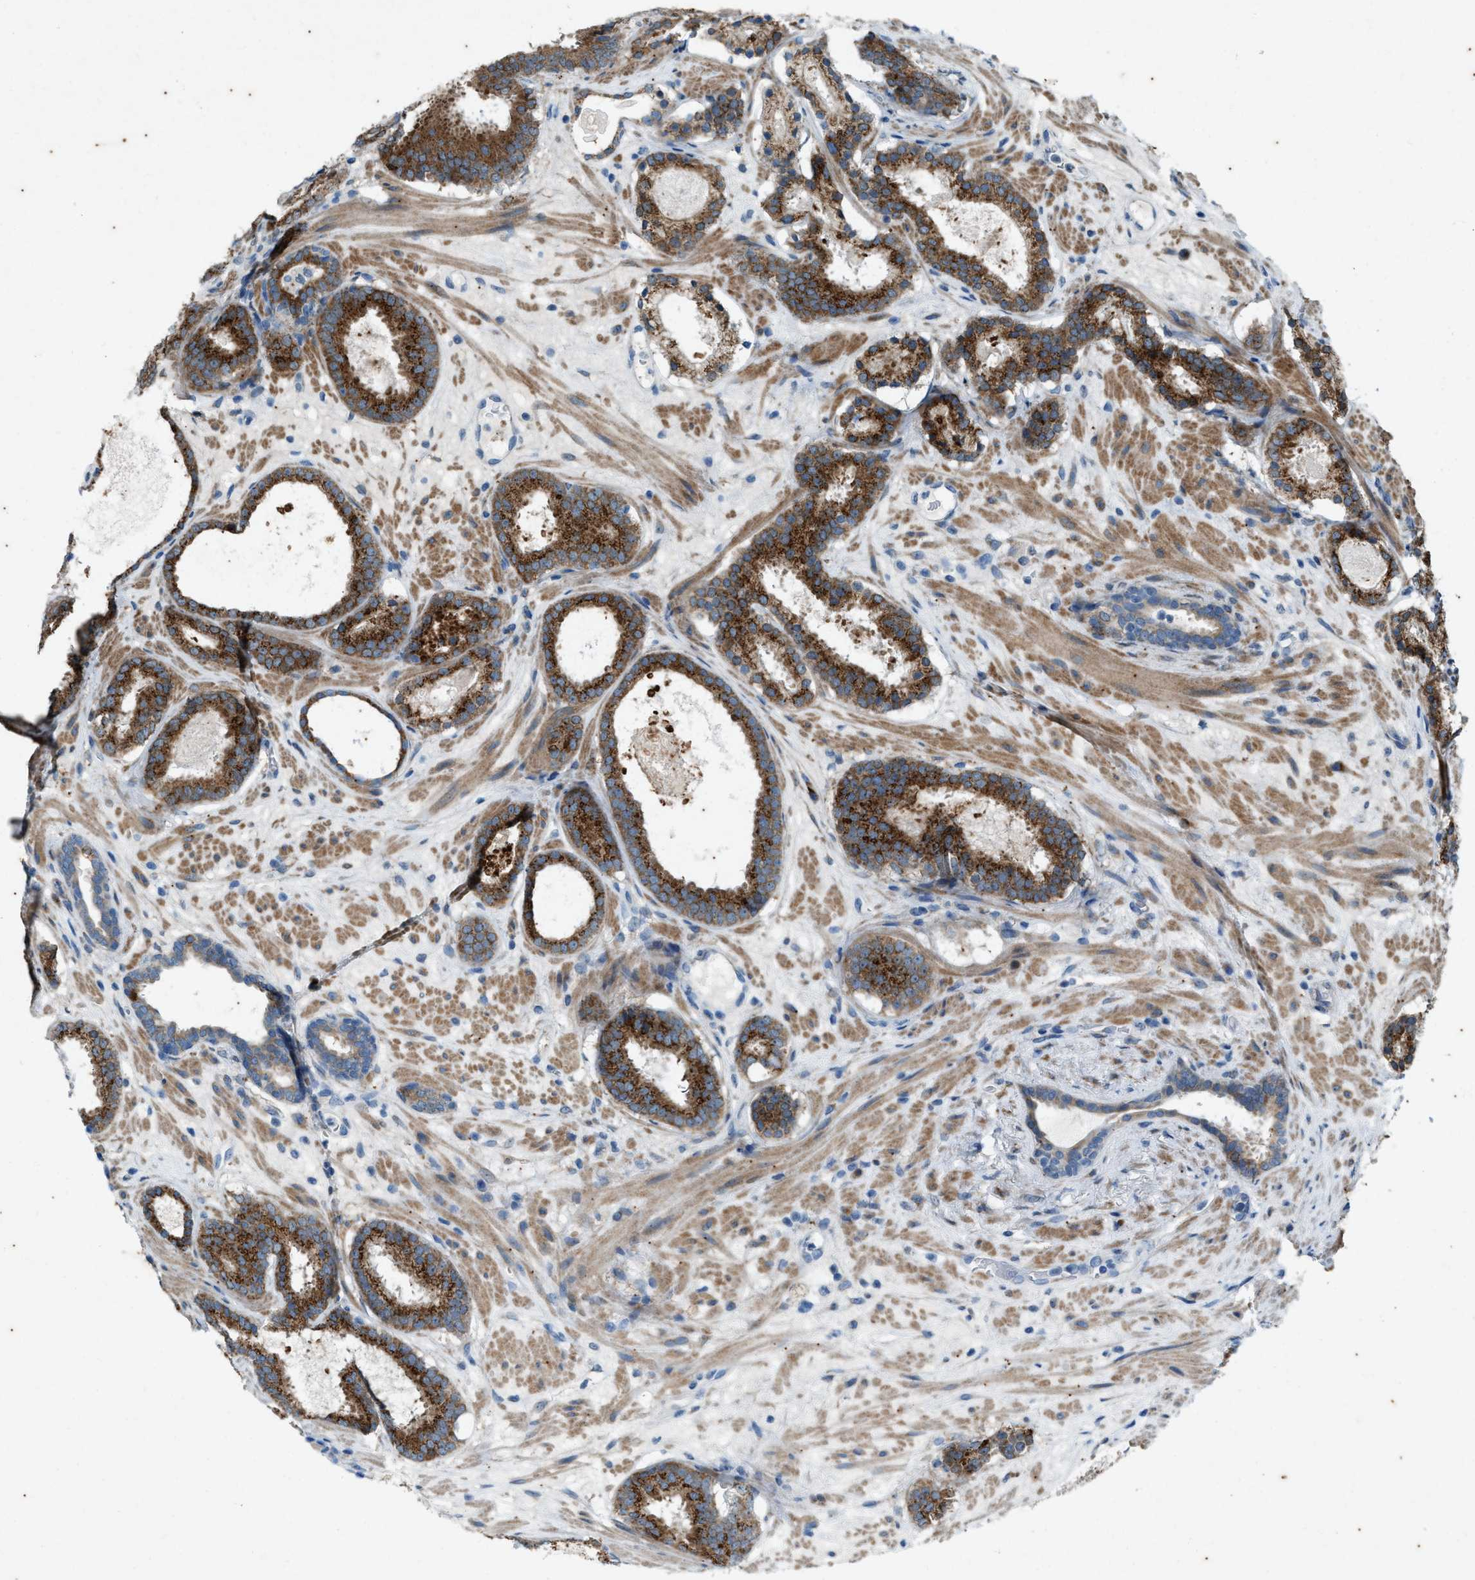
{"staining": {"intensity": "strong", "quantity": ">75%", "location": "cytoplasmic/membranous"}, "tissue": "prostate cancer", "cell_type": "Tumor cells", "image_type": "cancer", "snomed": [{"axis": "morphology", "description": "Adenocarcinoma, Low grade"}, {"axis": "topography", "description": "Prostate"}], "caption": "Immunohistochemistry of human low-grade adenocarcinoma (prostate) reveals high levels of strong cytoplasmic/membranous positivity in approximately >75% of tumor cells.", "gene": "CHPF2", "patient": {"sex": "male", "age": 69}}